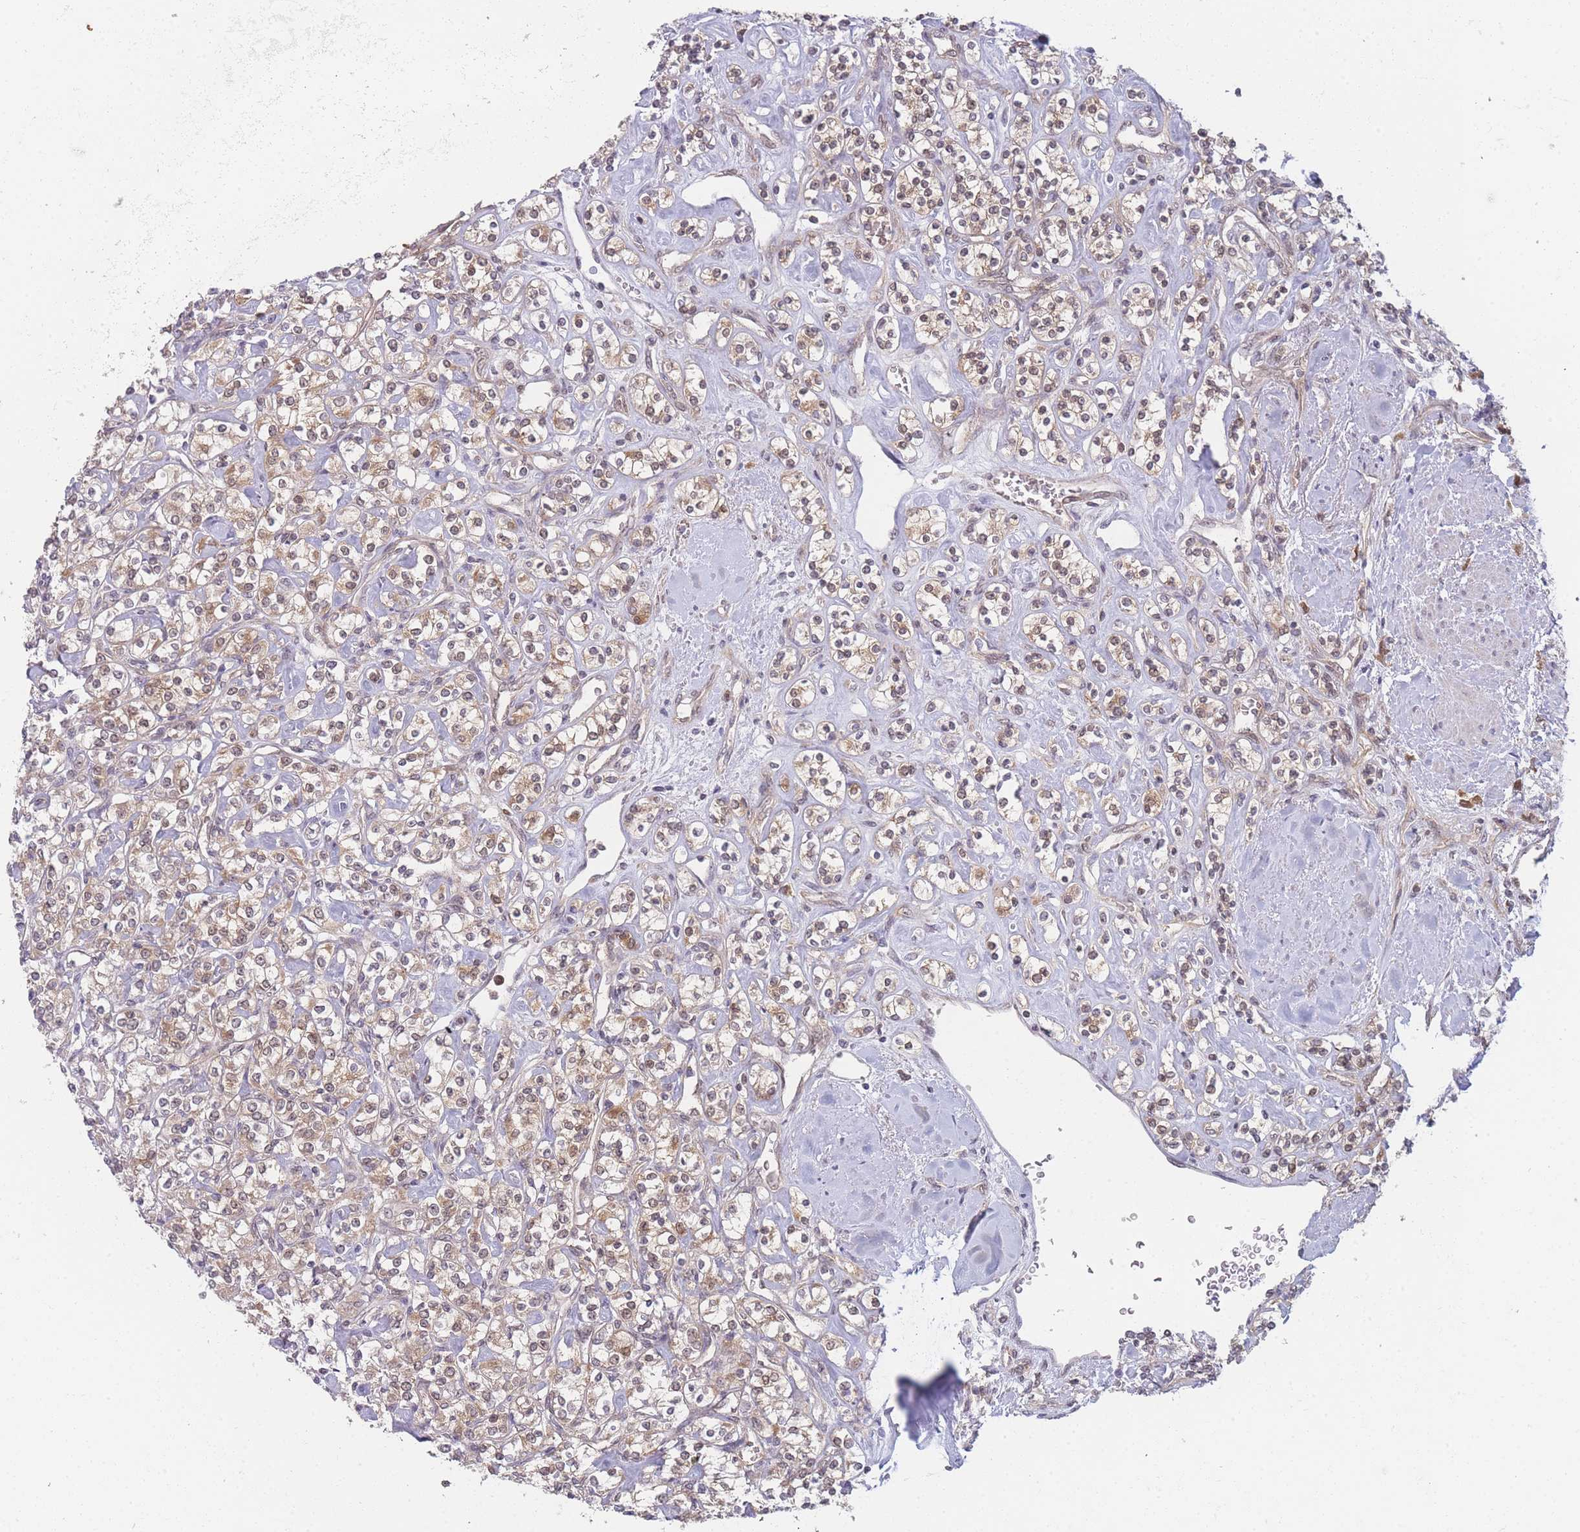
{"staining": {"intensity": "weak", "quantity": ">75%", "location": "cytoplasmic/membranous,nuclear"}, "tissue": "renal cancer", "cell_type": "Tumor cells", "image_type": "cancer", "snomed": [{"axis": "morphology", "description": "Adenocarcinoma, NOS"}, {"axis": "topography", "description": "Kidney"}], "caption": "Brown immunohistochemical staining in human adenocarcinoma (renal) displays weak cytoplasmic/membranous and nuclear expression in about >75% of tumor cells.", "gene": "MRI1", "patient": {"sex": "male", "age": 77}}